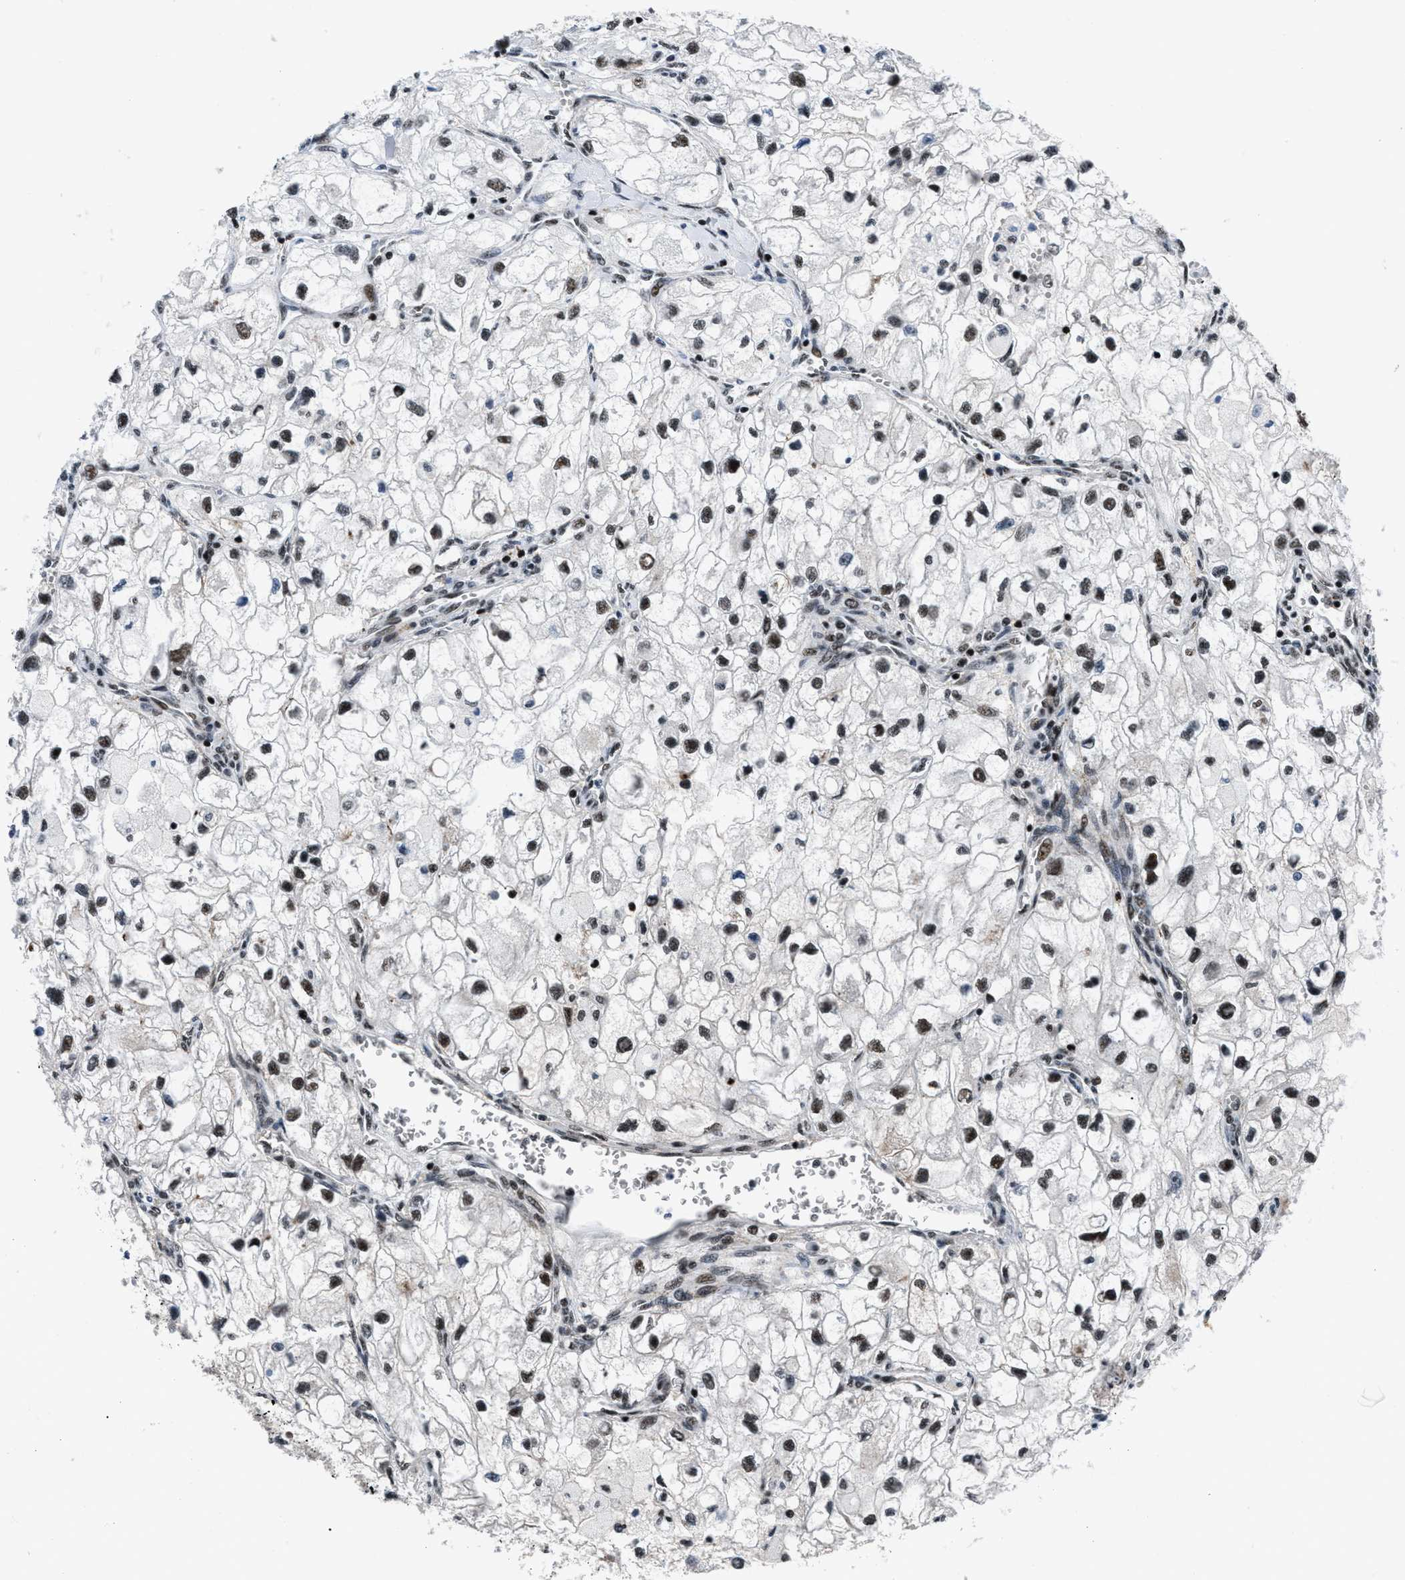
{"staining": {"intensity": "strong", "quantity": ">75%", "location": "nuclear"}, "tissue": "renal cancer", "cell_type": "Tumor cells", "image_type": "cancer", "snomed": [{"axis": "morphology", "description": "Adenocarcinoma, NOS"}, {"axis": "topography", "description": "Kidney"}], "caption": "Renal cancer (adenocarcinoma) tissue exhibits strong nuclear staining in approximately >75% of tumor cells The staining was performed using DAB (3,3'-diaminobenzidine), with brown indicating positive protein expression. Nuclei are stained blue with hematoxylin.", "gene": "SMARCB1", "patient": {"sex": "female", "age": 70}}